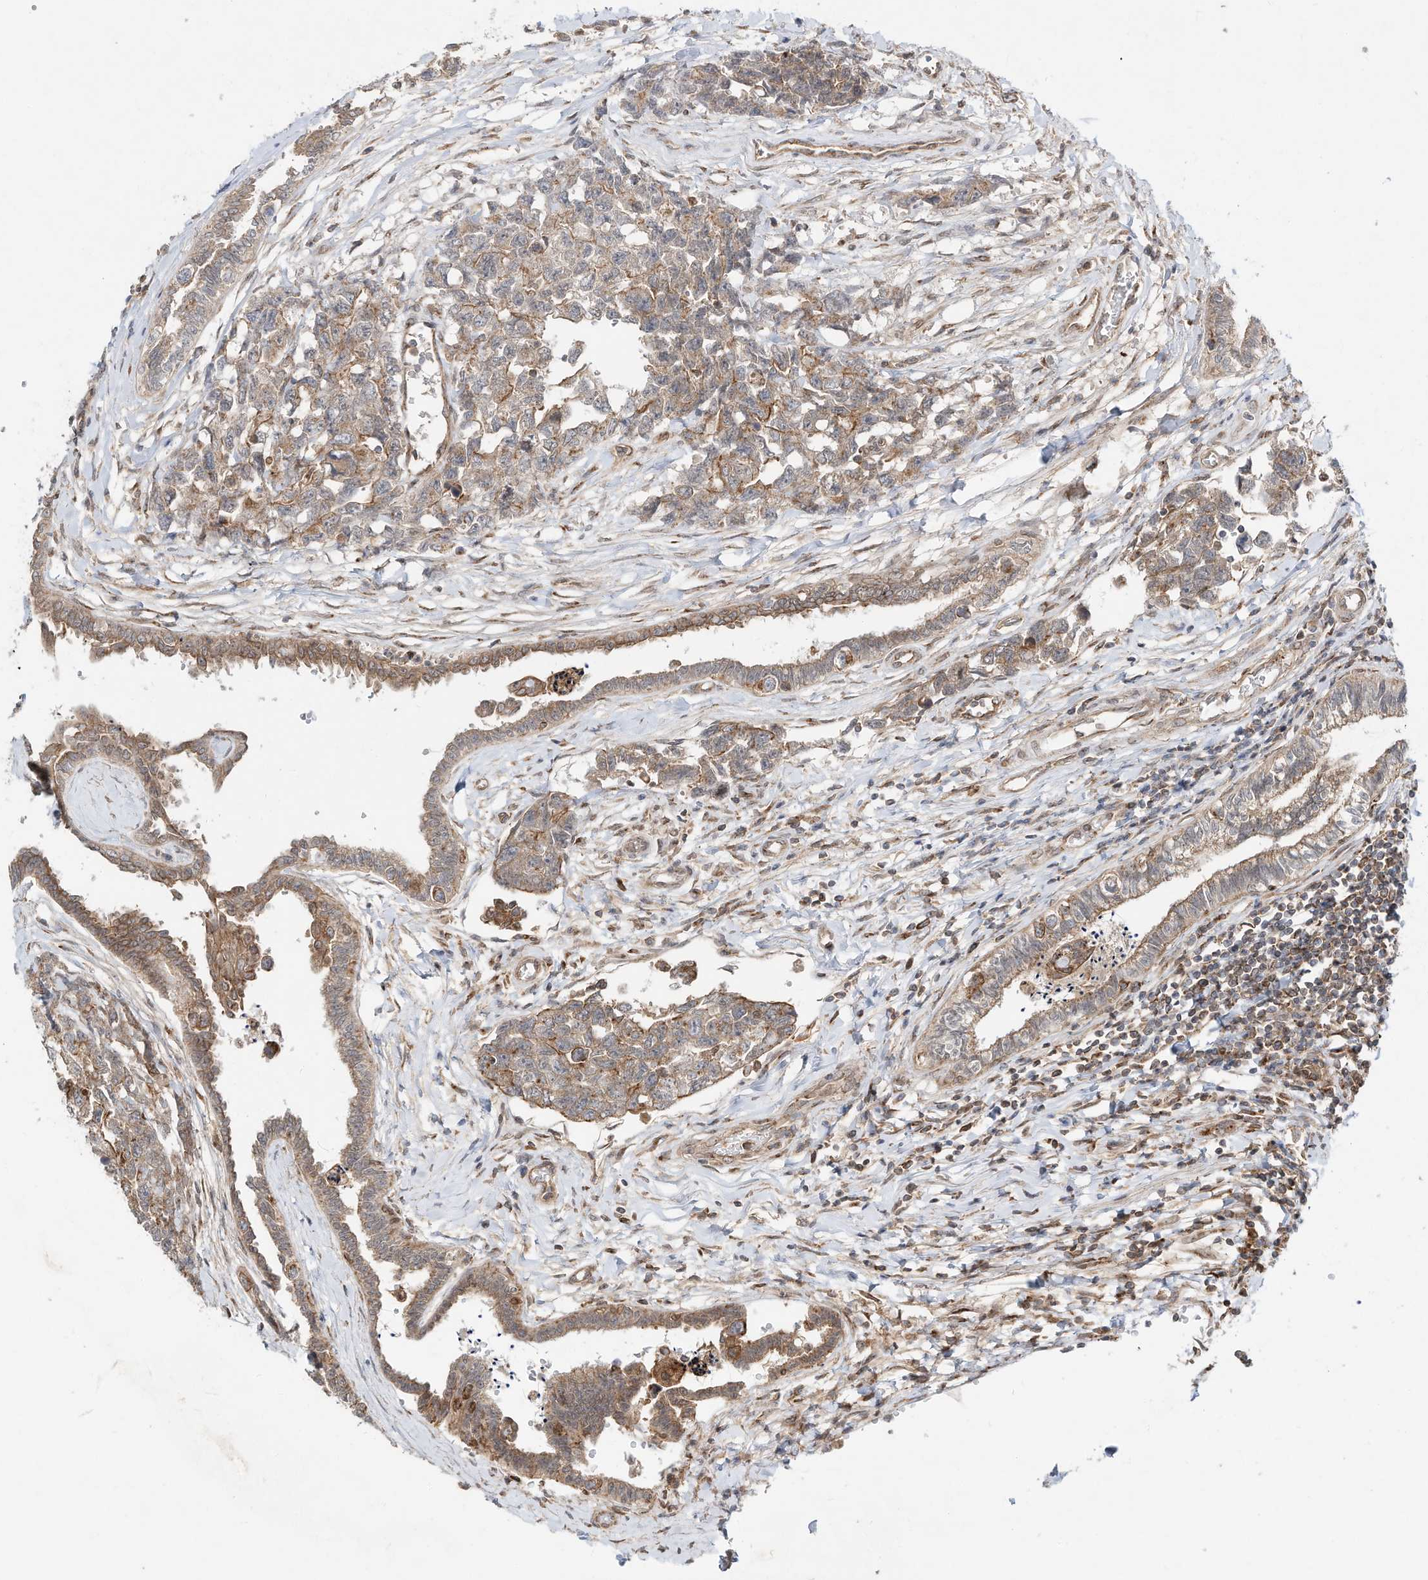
{"staining": {"intensity": "moderate", "quantity": ">75%", "location": "cytoplasmic/membranous"}, "tissue": "testis cancer", "cell_type": "Tumor cells", "image_type": "cancer", "snomed": [{"axis": "morphology", "description": "Carcinoma, Embryonal, NOS"}, {"axis": "topography", "description": "Testis"}], "caption": "The histopathology image demonstrates immunohistochemical staining of testis cancer. There is moderate cytoplasmic/membranous positivity is identified in approximately >75% of tumor cells.", "gene": "CUX1", "patient": {"sex": "male", "age": 31}}